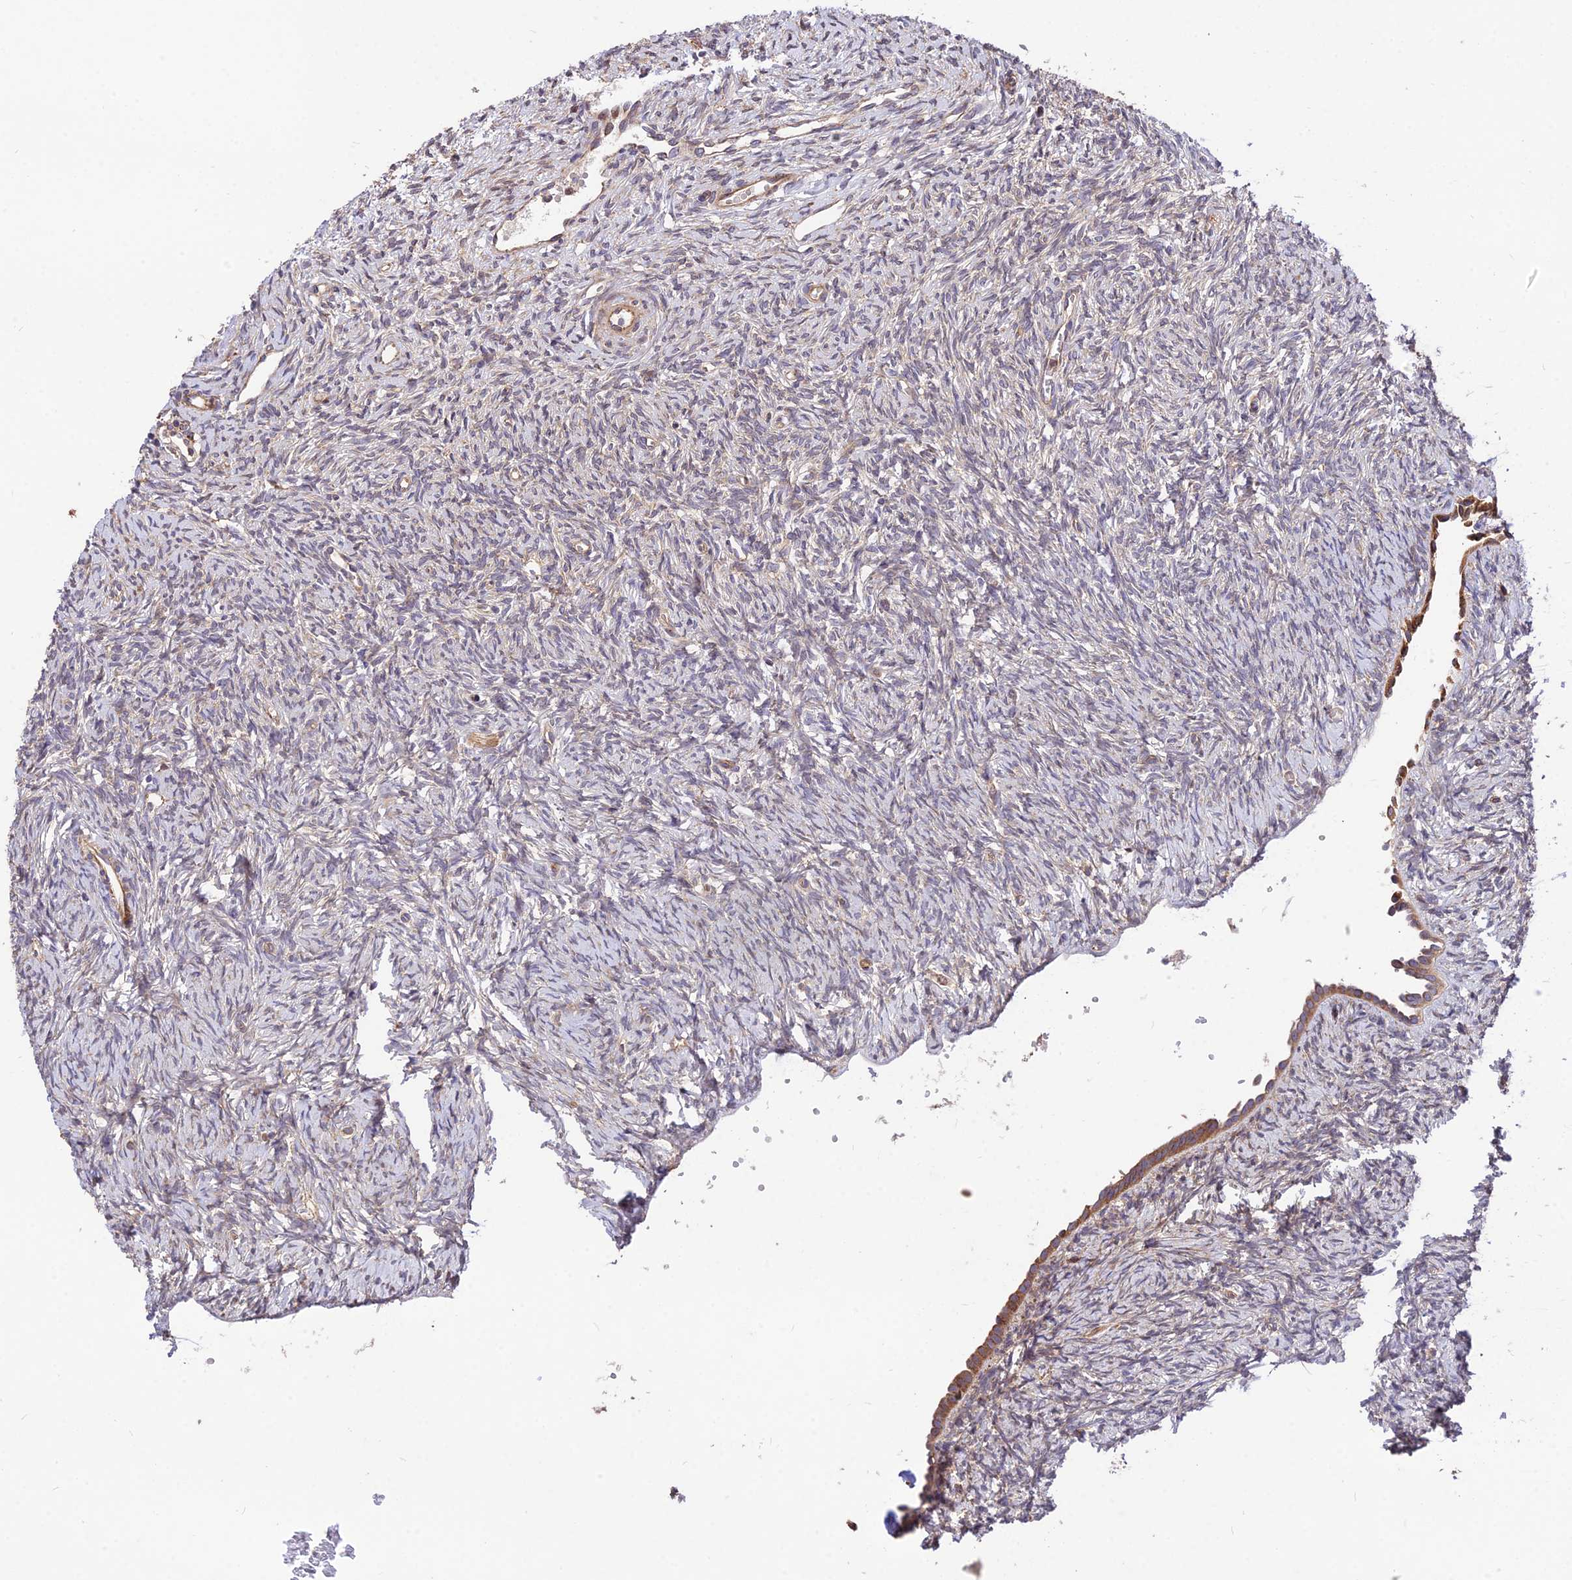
{"staining": {"intensity": "weak", "quantity": "<25%", "location": "cytoplasmic/membranous"}, "tissue": "ovary", "cell_type": "Ovarian stroma cells", "image_type": "normal", "snomed": [{"axis": "morphology", "description": "Normal tissue, NOS"}, {"axis": "topography", "description": "Ovary"}], "caption": "This is an immunohistochemistry (IHC) micrograph of benign ovary. There is no staining in ovarian stroma cells.", "gene": "ROCK1", "patient": {"sex": "female", "age": 51}}